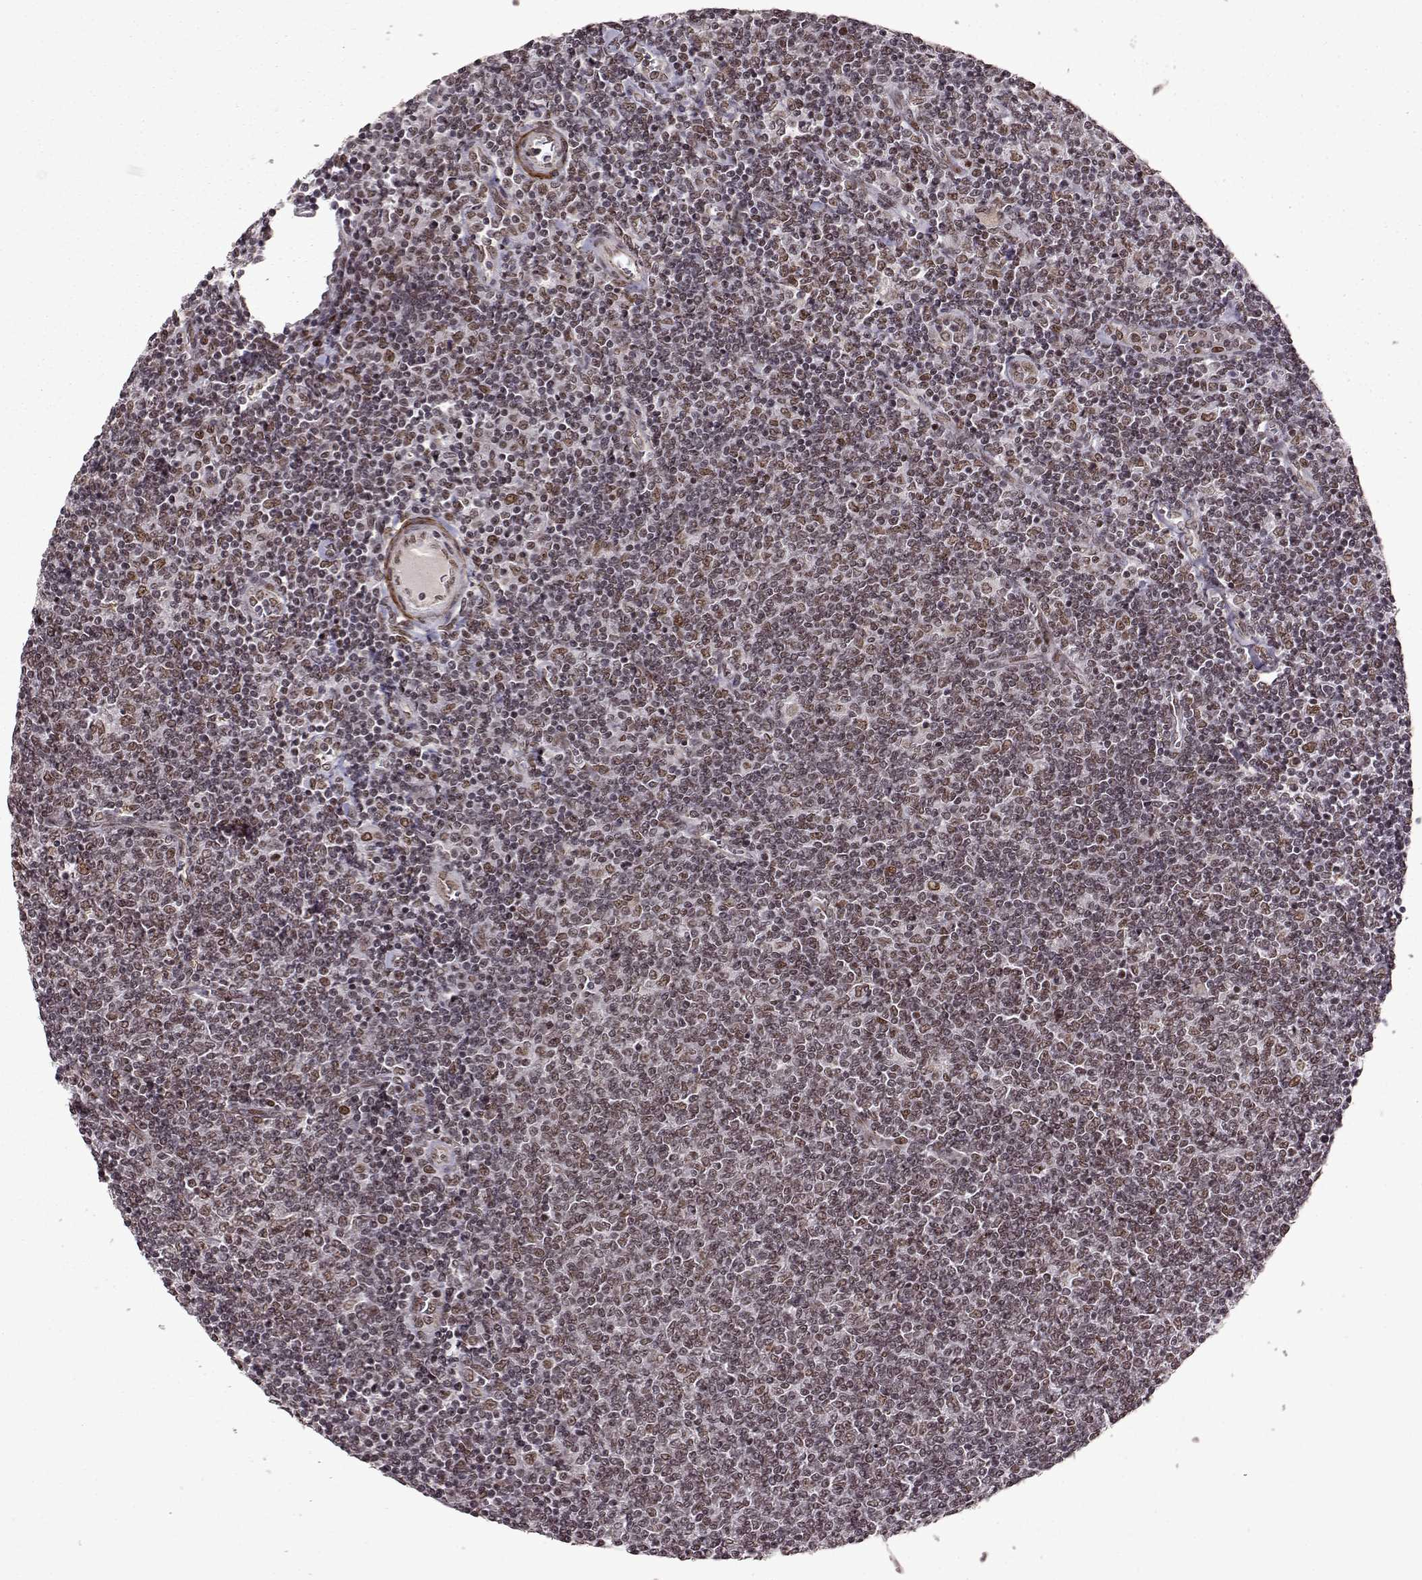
{"staining": {"intensity": "negative", "quantity": "none", "location": "none"}, "tissue": "lymphoma", "cell_type": "Tumor cells", "image_type": "cancer", "snomed": [{"axis": "morphology", "description": "Malignant lymphoma, non-Hodgkin's type, Low grade"}, {"axis": "topography", "description": "Lymph node"}], "caption": "Immunohistochemistry of lymphoma shows no positivity in tumor cells.", "gene": "RRAGD", "patient": {"sex": "male", "age": 52}}